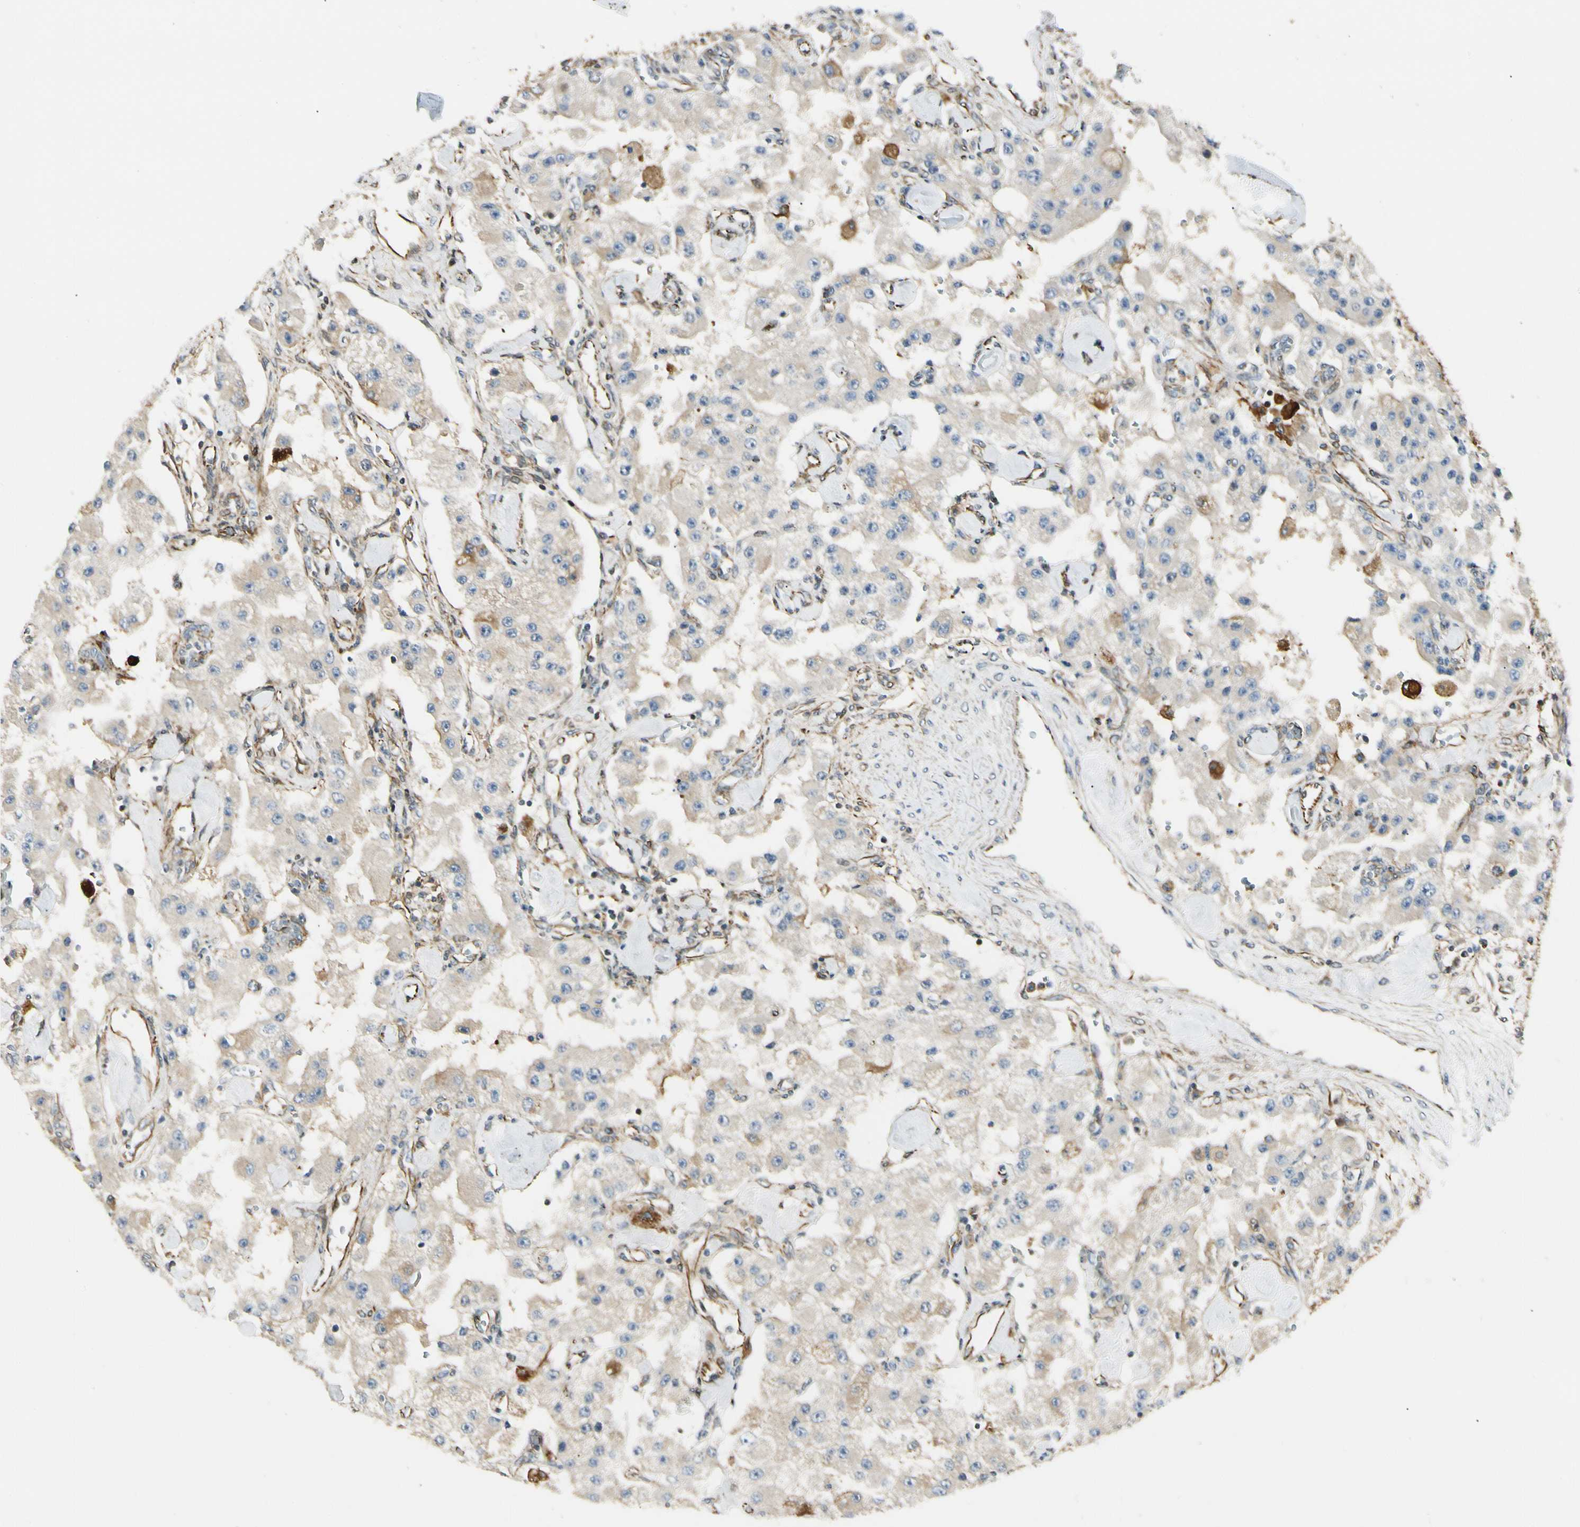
{"staining": {"intensity": "negative", "quantity": "none", "location": "none"}, "tissue": "carcinoid", "cell_type": "Tumor cells", "image_type": "cancer", "snomed": [{"axis": "morphology", "description": "Carcinoid, malignant, NOS"}, {"axis": "topography", "description": "Pancreas"}], "caption": "Immunohistochemistry (IHC) photomicrograph of human malignant carcinoid stained for a protein (brown), which reveals no positivity in tumor cells.", "gene": "FTH1", "patient": {"sex": "male", "age": 41}}